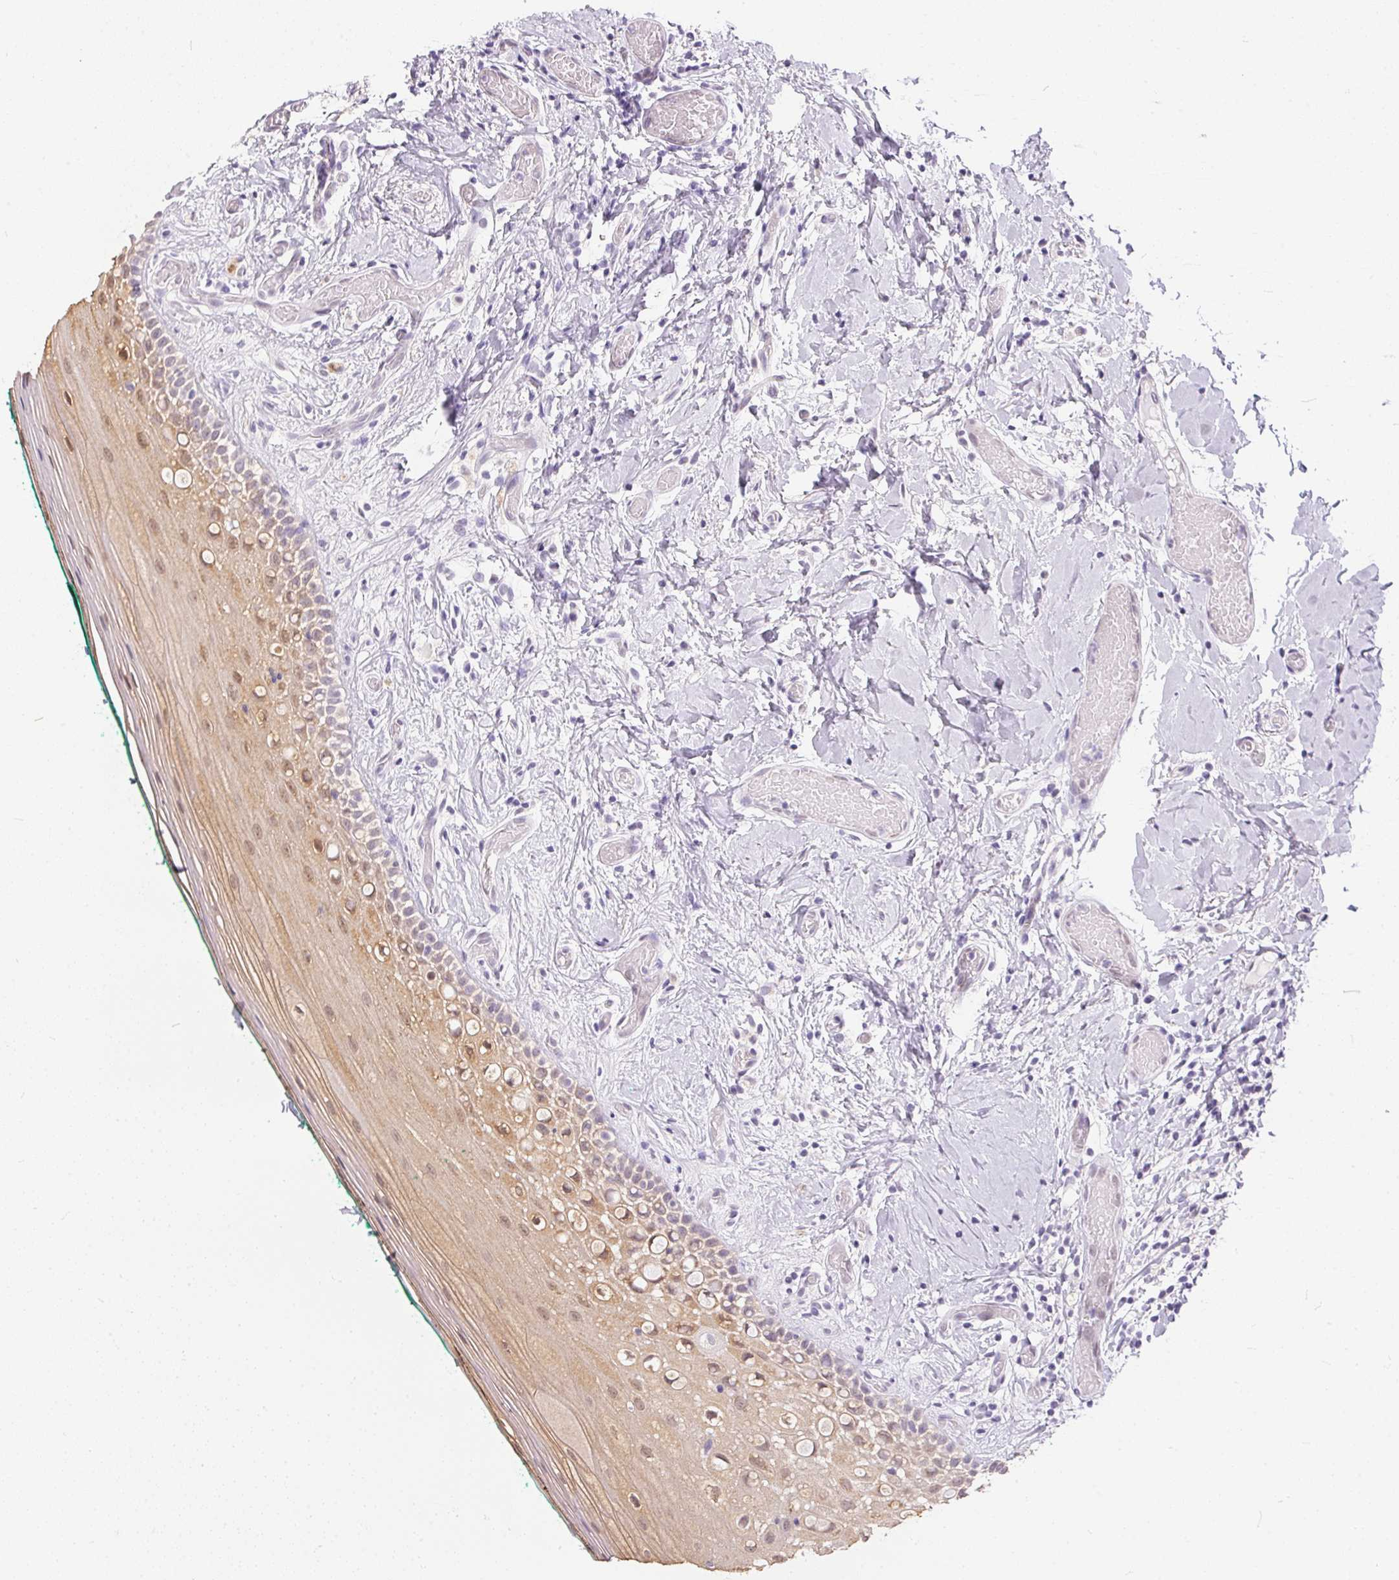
{"staining": {"intensity": "weak", "quantity": "25%-75%", "location": "cytoplasmic/membranous,nuclear"}, "tissue": "oral mucosa", "cell_type": "Squamous epithelial cells", "image_type": "normal", "snomed": [{"axis": "morphology", "description": "Normal tissue, NOS"}, {"axis": "topography", "description": "Oral tissue"}], "caption": "Human oral mucosa stained for a protein (brown) displays weak cytoplasmic/membranous,nuclear positive staining in about 25%-75% of squamous epithelial cells.", "gene": "GBP6", "patient": {"sex": "female", "age": 83}}